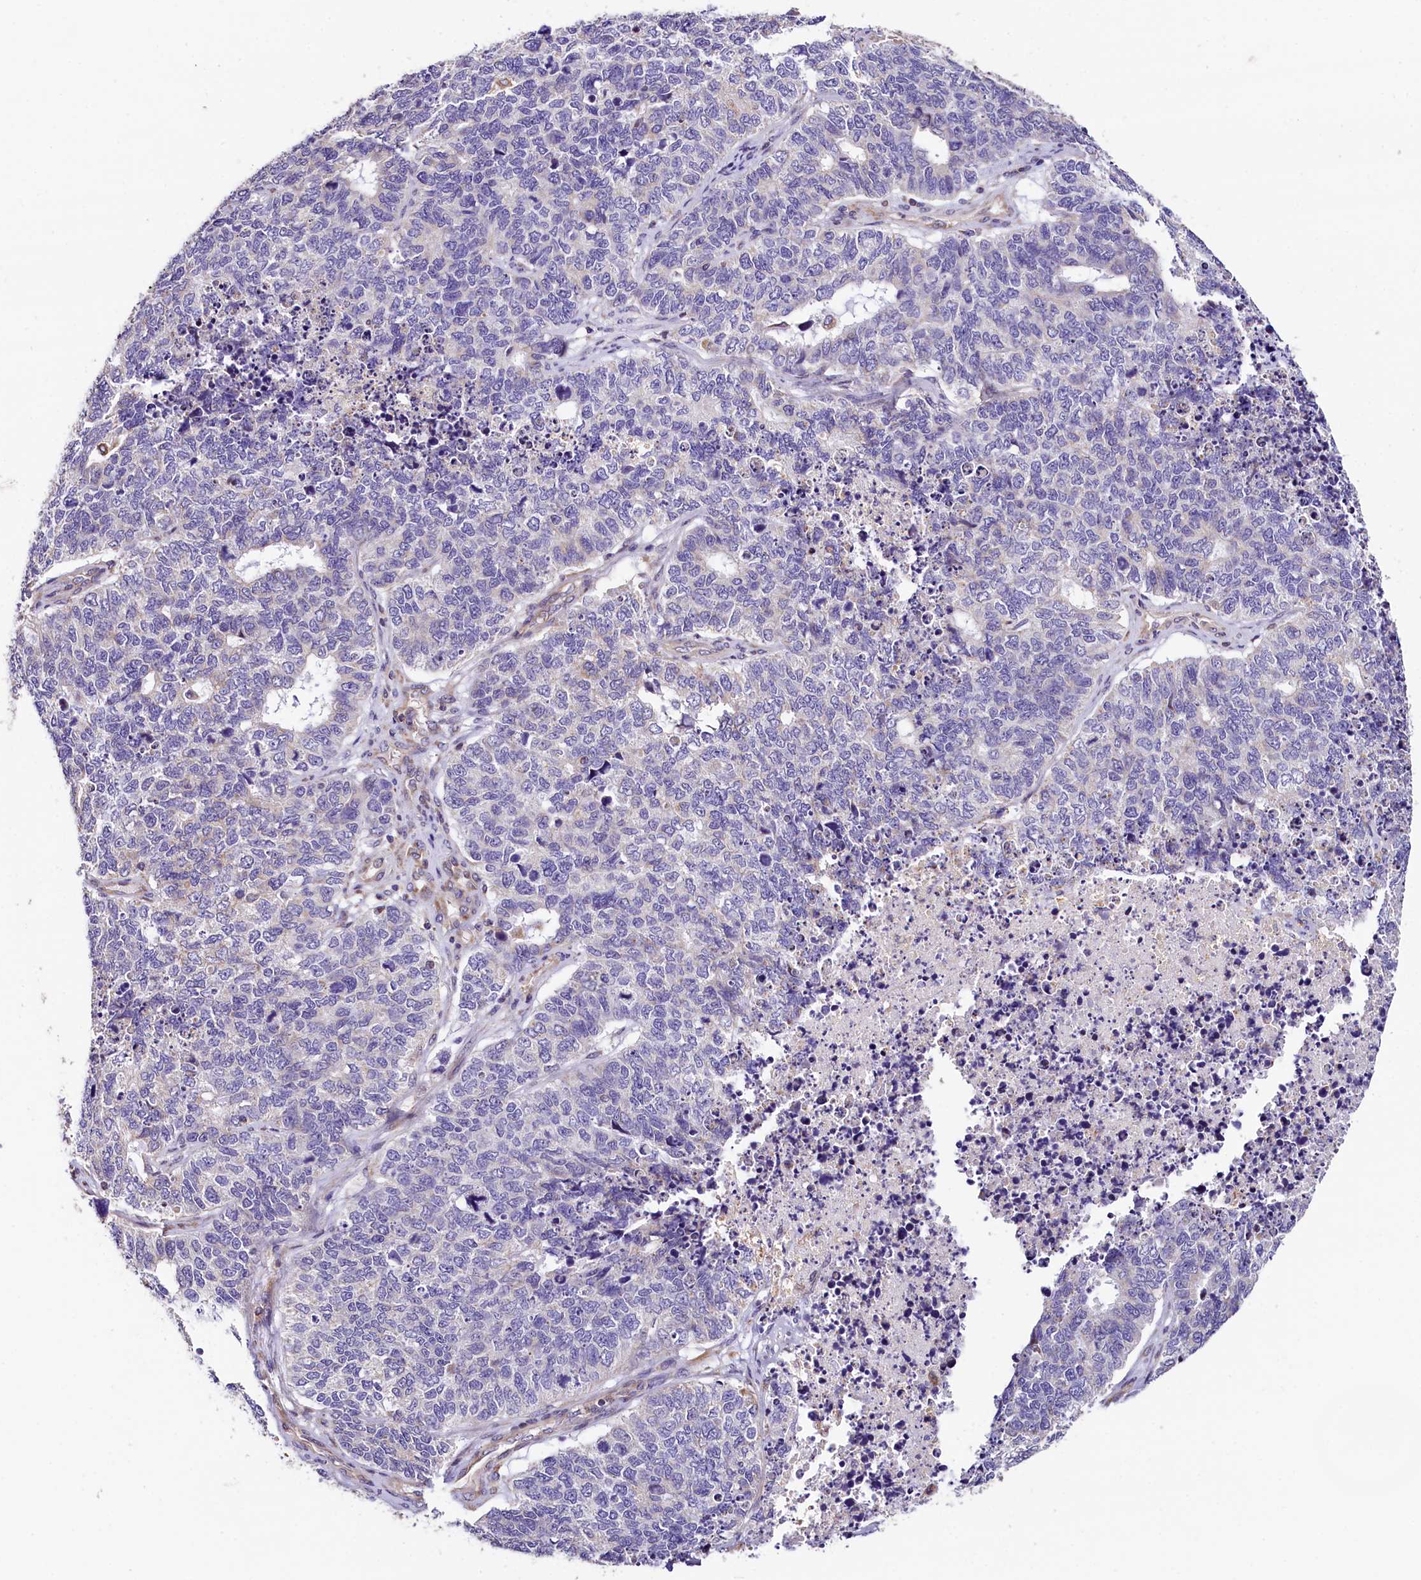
{"staining": {"intensity": "negative", "quantity": "none", "location": "none"}, "tissue": "cervical cancer", "cell_type": "Tumor cells", "image_type": "cancer", "snomed": [{"axis": "morphology", "description": "Squamous cell carcinoma, NOS"}, {"axis": "topography", "description": "Cervix"}], "caption": "Tumor cells are negative for brown protein staining in cervical cancer.", "gene": "ACAA2", "patient": {"sex": "female", "age": 63}}